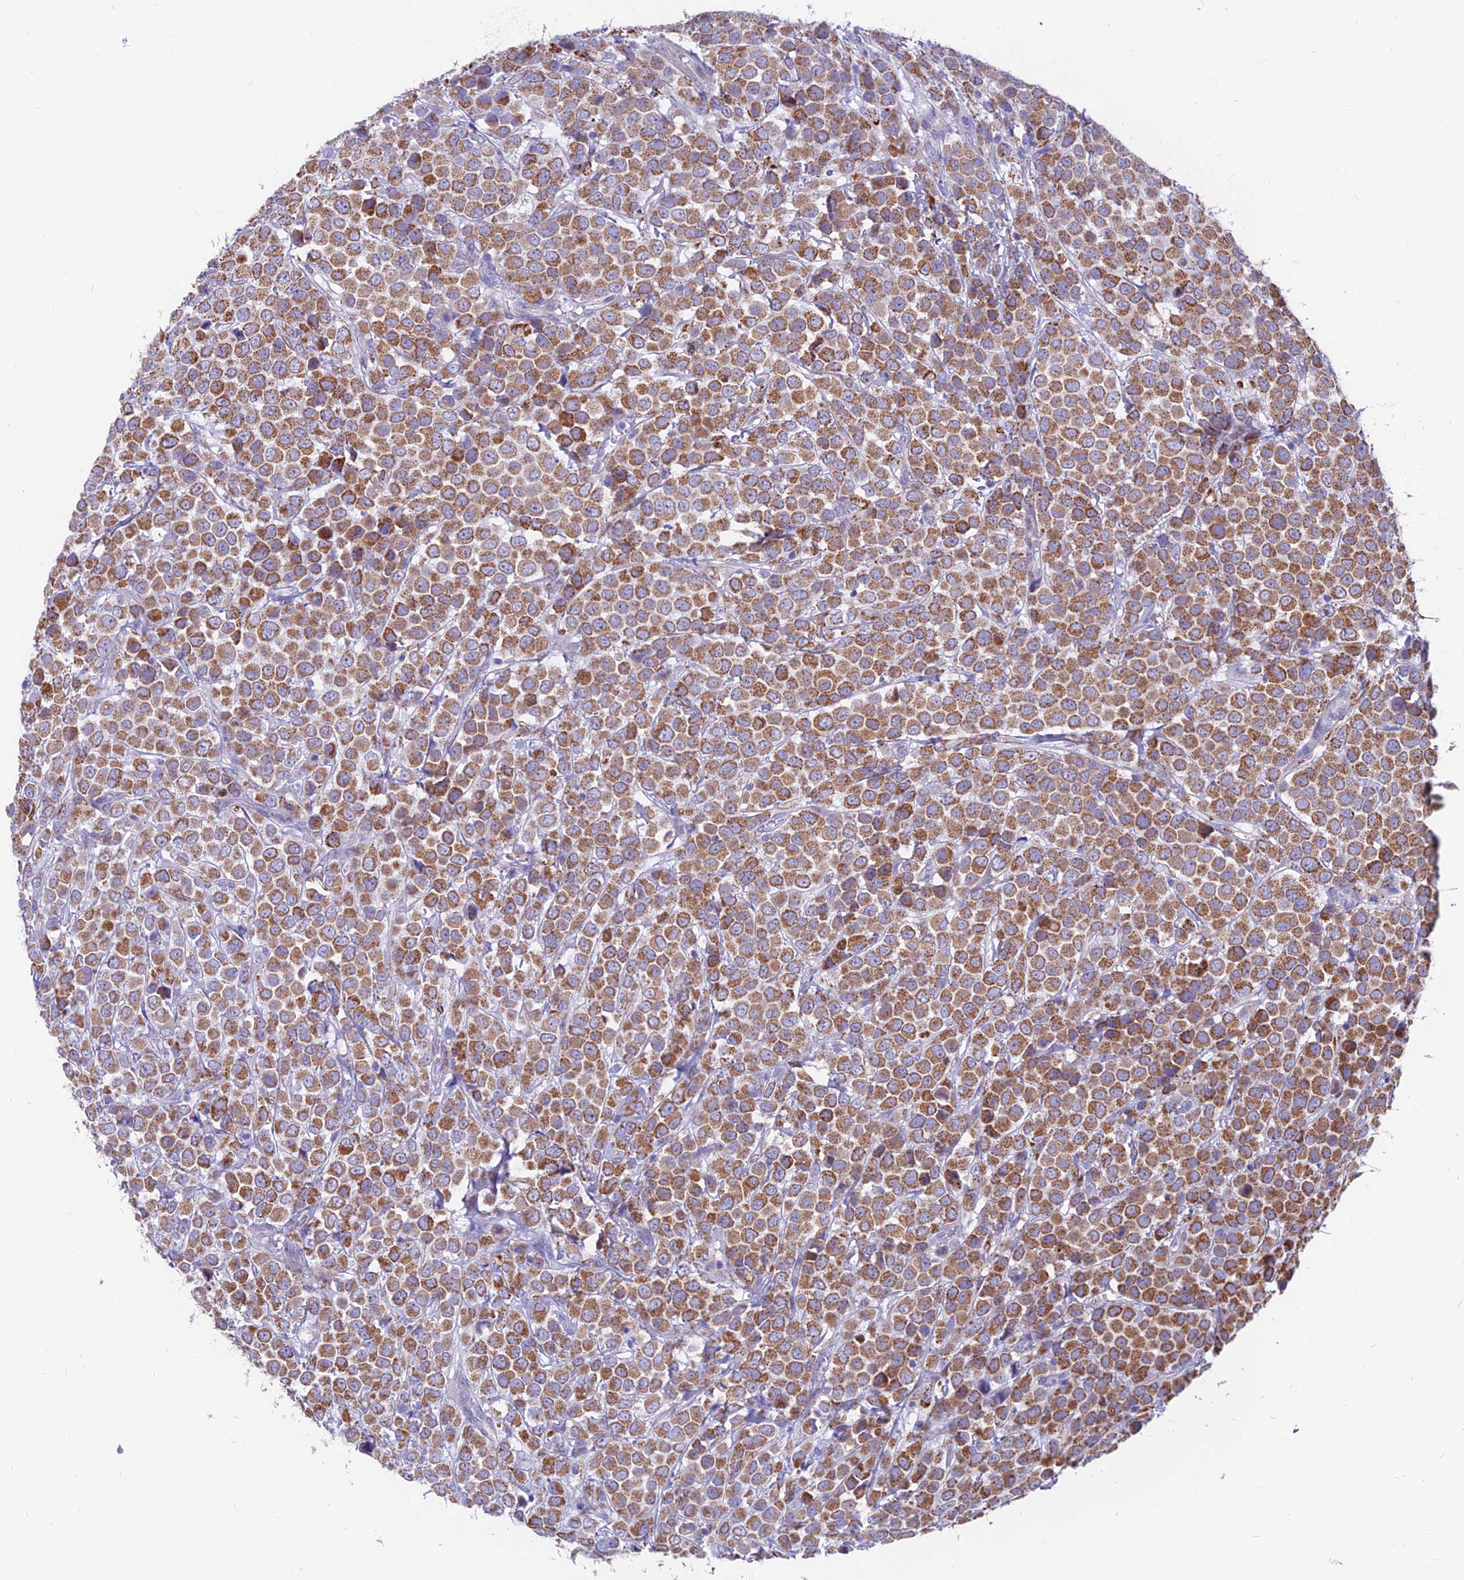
{"staining": {"intensity": "moderate", "quantity": ">75%", "location": "cytoplasmic/membranous"}, "tissue": "breast cancer", "cell_type": "Tumor cells", "image_type": "cancer", "snomed": [{"axis": "morphology", "description": "Duct carcinoma"}, {"axis": "topography", "description": "Breast"}], "caption": "Protein staining by immunohistochemistry (IHC) displays moderate cytoplasmic/membranous expression in approximately >75% of tumor cells in breast cancer. The staining is performed using DAB (3,3'-diaminobenzidine) brown chromogen to label protein expression. The nuclei are counter-stained blue using hematoxylin.", "gene": "TIGD6", "patient": {"sex": "female", "age": 61}}